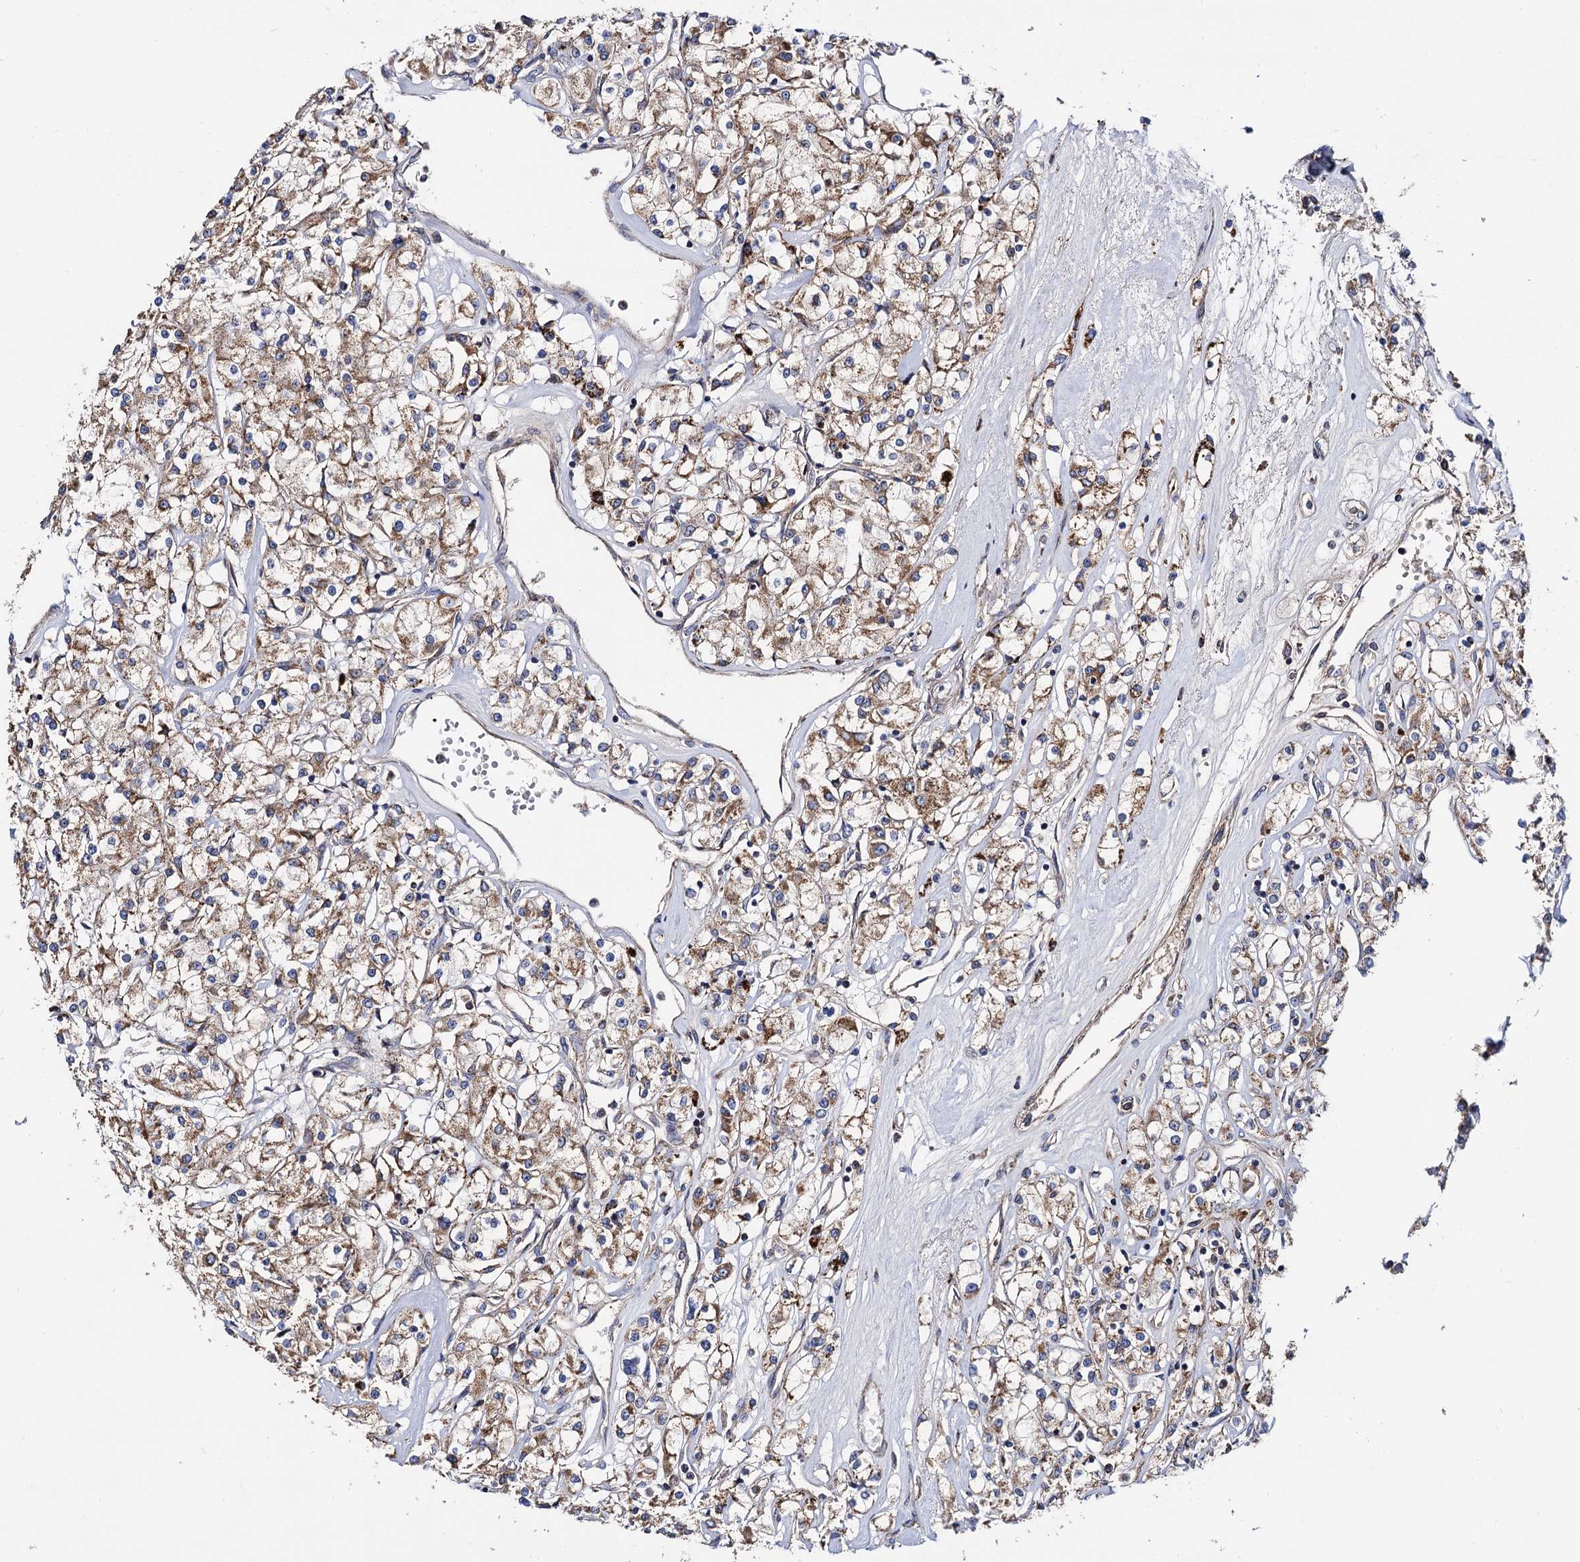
{"staining": {"intensity": "moderate", "quantity": "25%-75%", "location": "cytoplasmic/membranous"}, "tissue": "renal cancer", "cell_type": "Tumor cells", "image_type": "cancer", "snomed": [{"axis": "morphology", "description": "Adenocarcinoma, NOS"}, {"axis": "topography", "description": "Kidney"}], "caption": "Immunohistochemistry staining of renal cancer (adenocarcinoma), which exhibits medium levels of moderate cytoplasmic/membranous expression in approximately 25%-75% of tumor cells indicating moderate cytoplasmic/membranous protein staining. The staining was performed using DAB (brown) for protein detection and nuclei were counterstained in hematoxylin (blue).", "gene": "IQCH", "patient": {"sex": "female", "age": 59}}